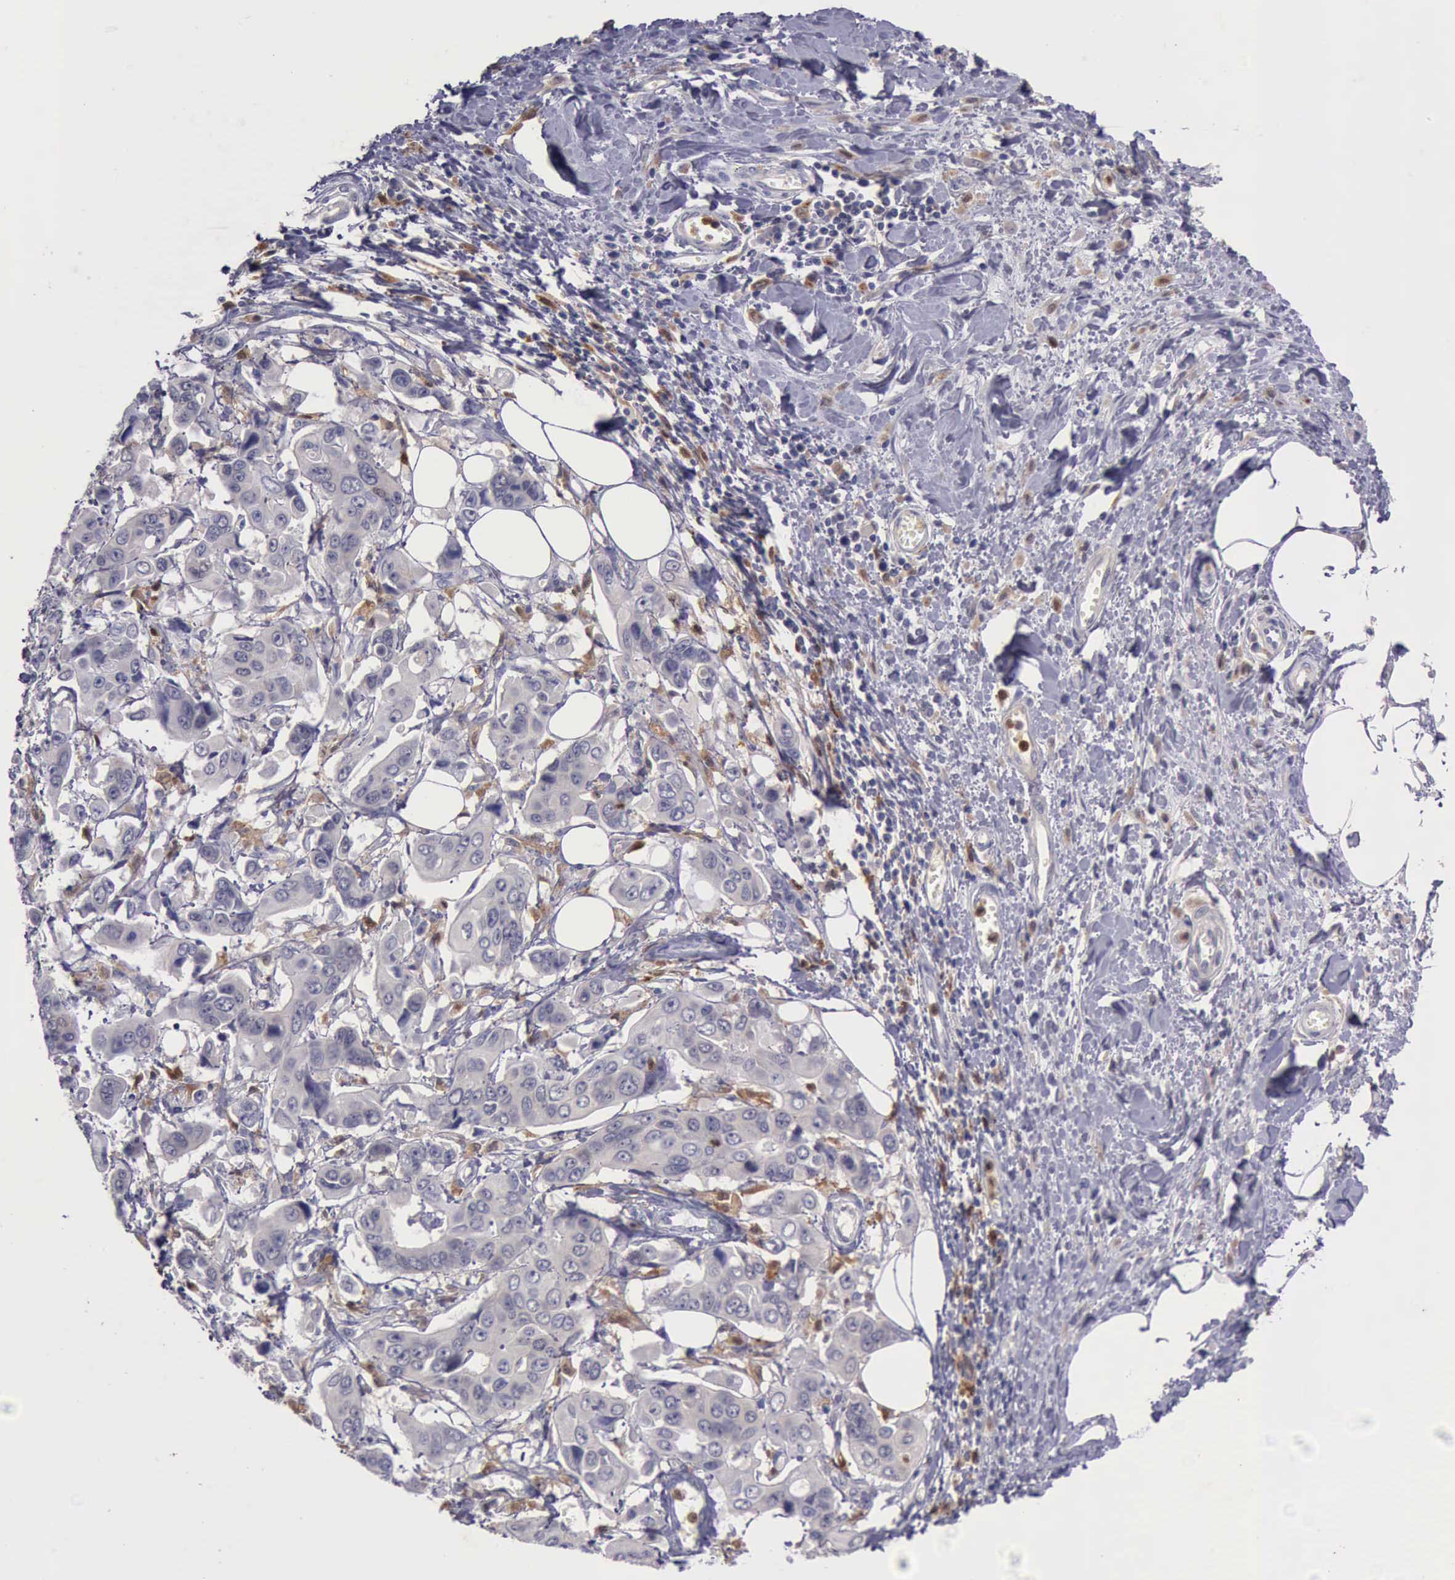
{"staining": {"intensity": "negative", "quantity": "none", "location": "none"}, "tissue": "stomach cancer", "cell_type": "Tumor cells", "image_type": "cancer", "snomed": [{"axis": "morphology", "description": "Adenocarcinoma, NOS"}, {"axis": "topography", "description": "Stomach, upper"}], "caption": "Protein analysis of stomach adenocarcinoma demonstrates no significant staining in tumor cells. The staining is performed using DAB brown chromogen with nuclei counter-stained in using hematoxylin.", "gene": "CSTA", "patient": {"sex": "male", "age": 80}}